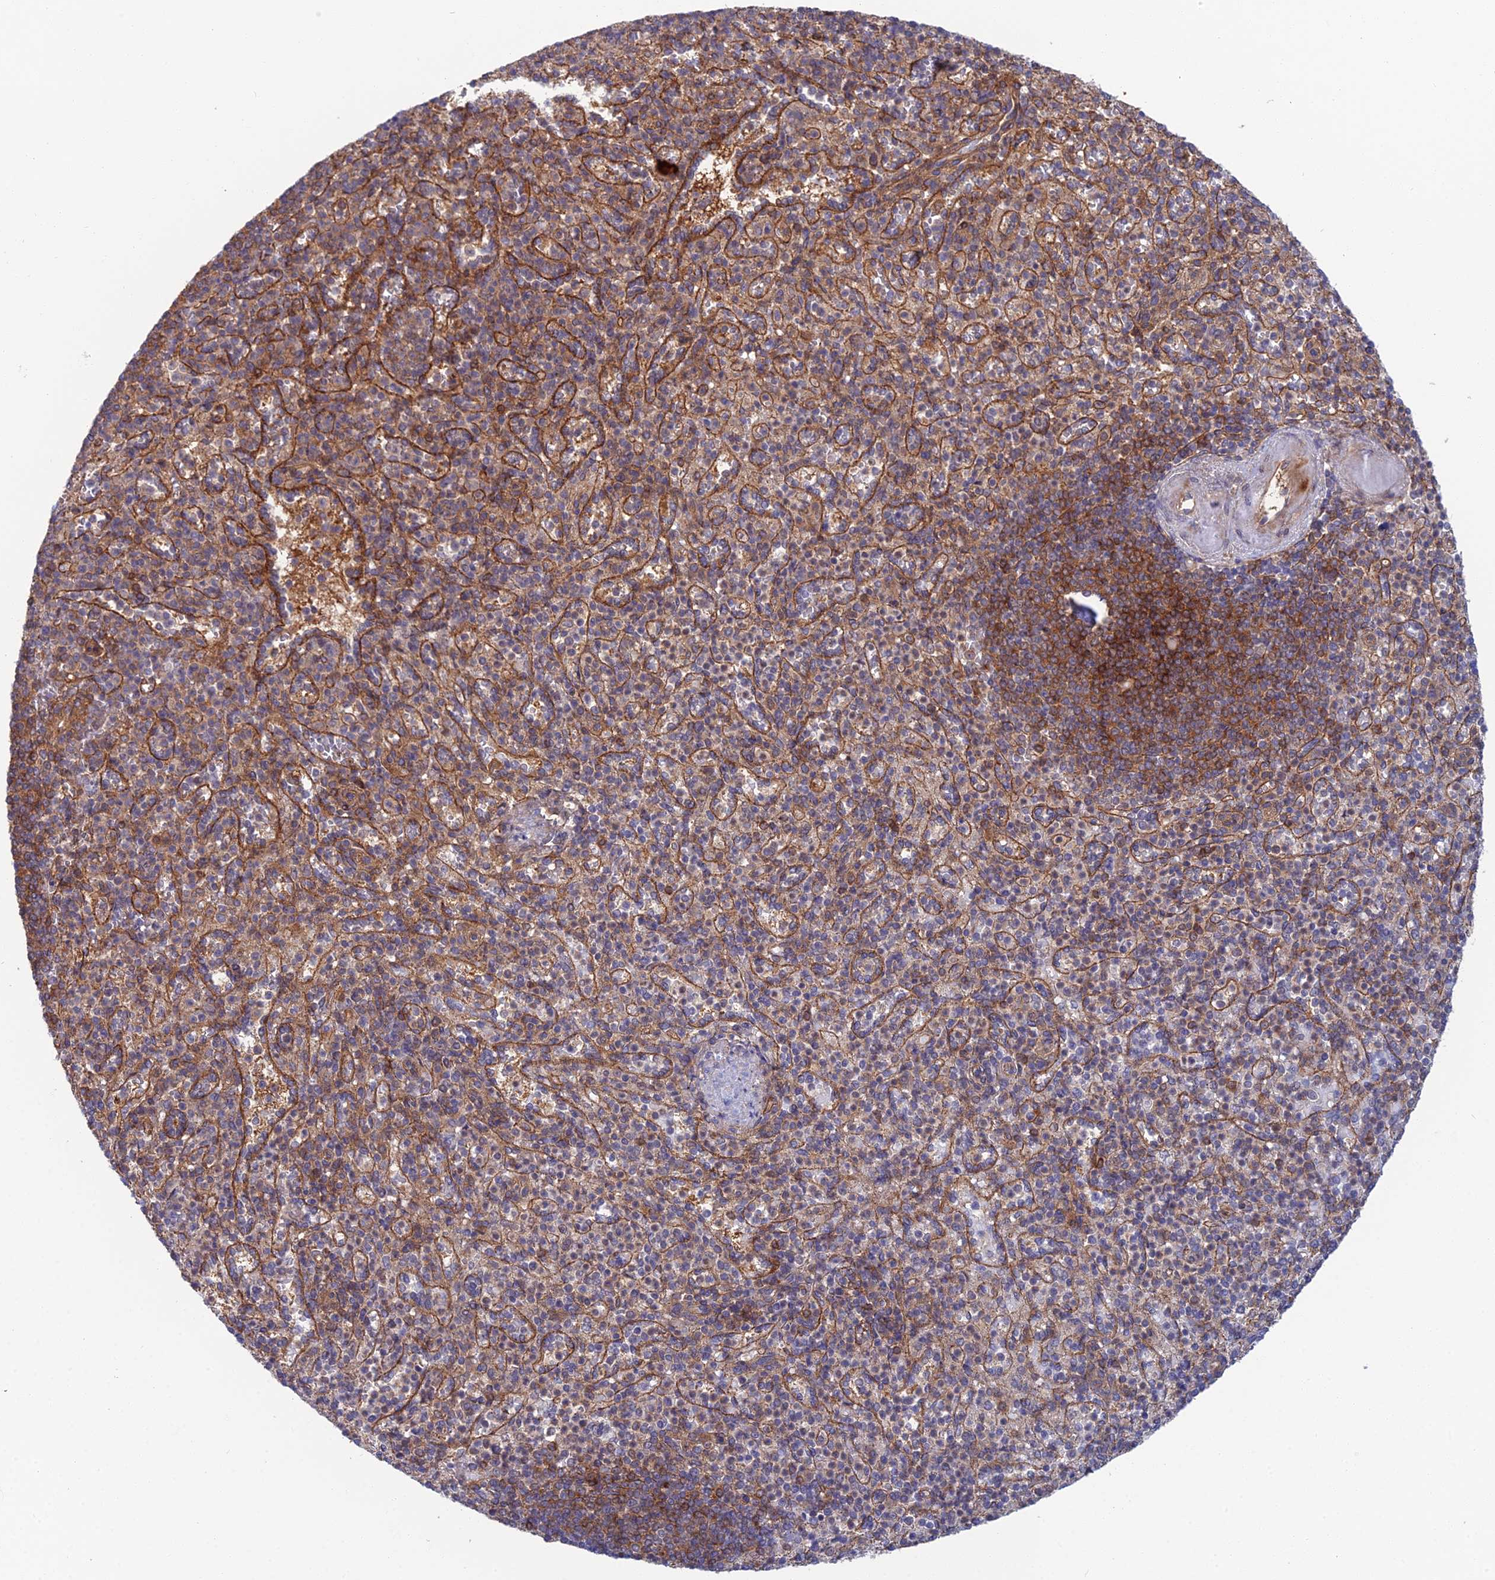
{"staining": {"intensity": "weak", "quantity": "<25%", "location": "cytoplasmic/membranous"}, "tissue": "spleen", "cell_type": "Cells in red pulp", "image_type": "normal", "snomed": [{"axis": "morphology", "description": "Normal tissue, NOS"}, {"axis": "topography", "description": "Spleen"}], "caption": "The immunohistochemistry micrograph has no significant positivity in cells in red pulp of spleen.", "gene": "ABHD1", "patient": {"sex": "female", "age": 74}}